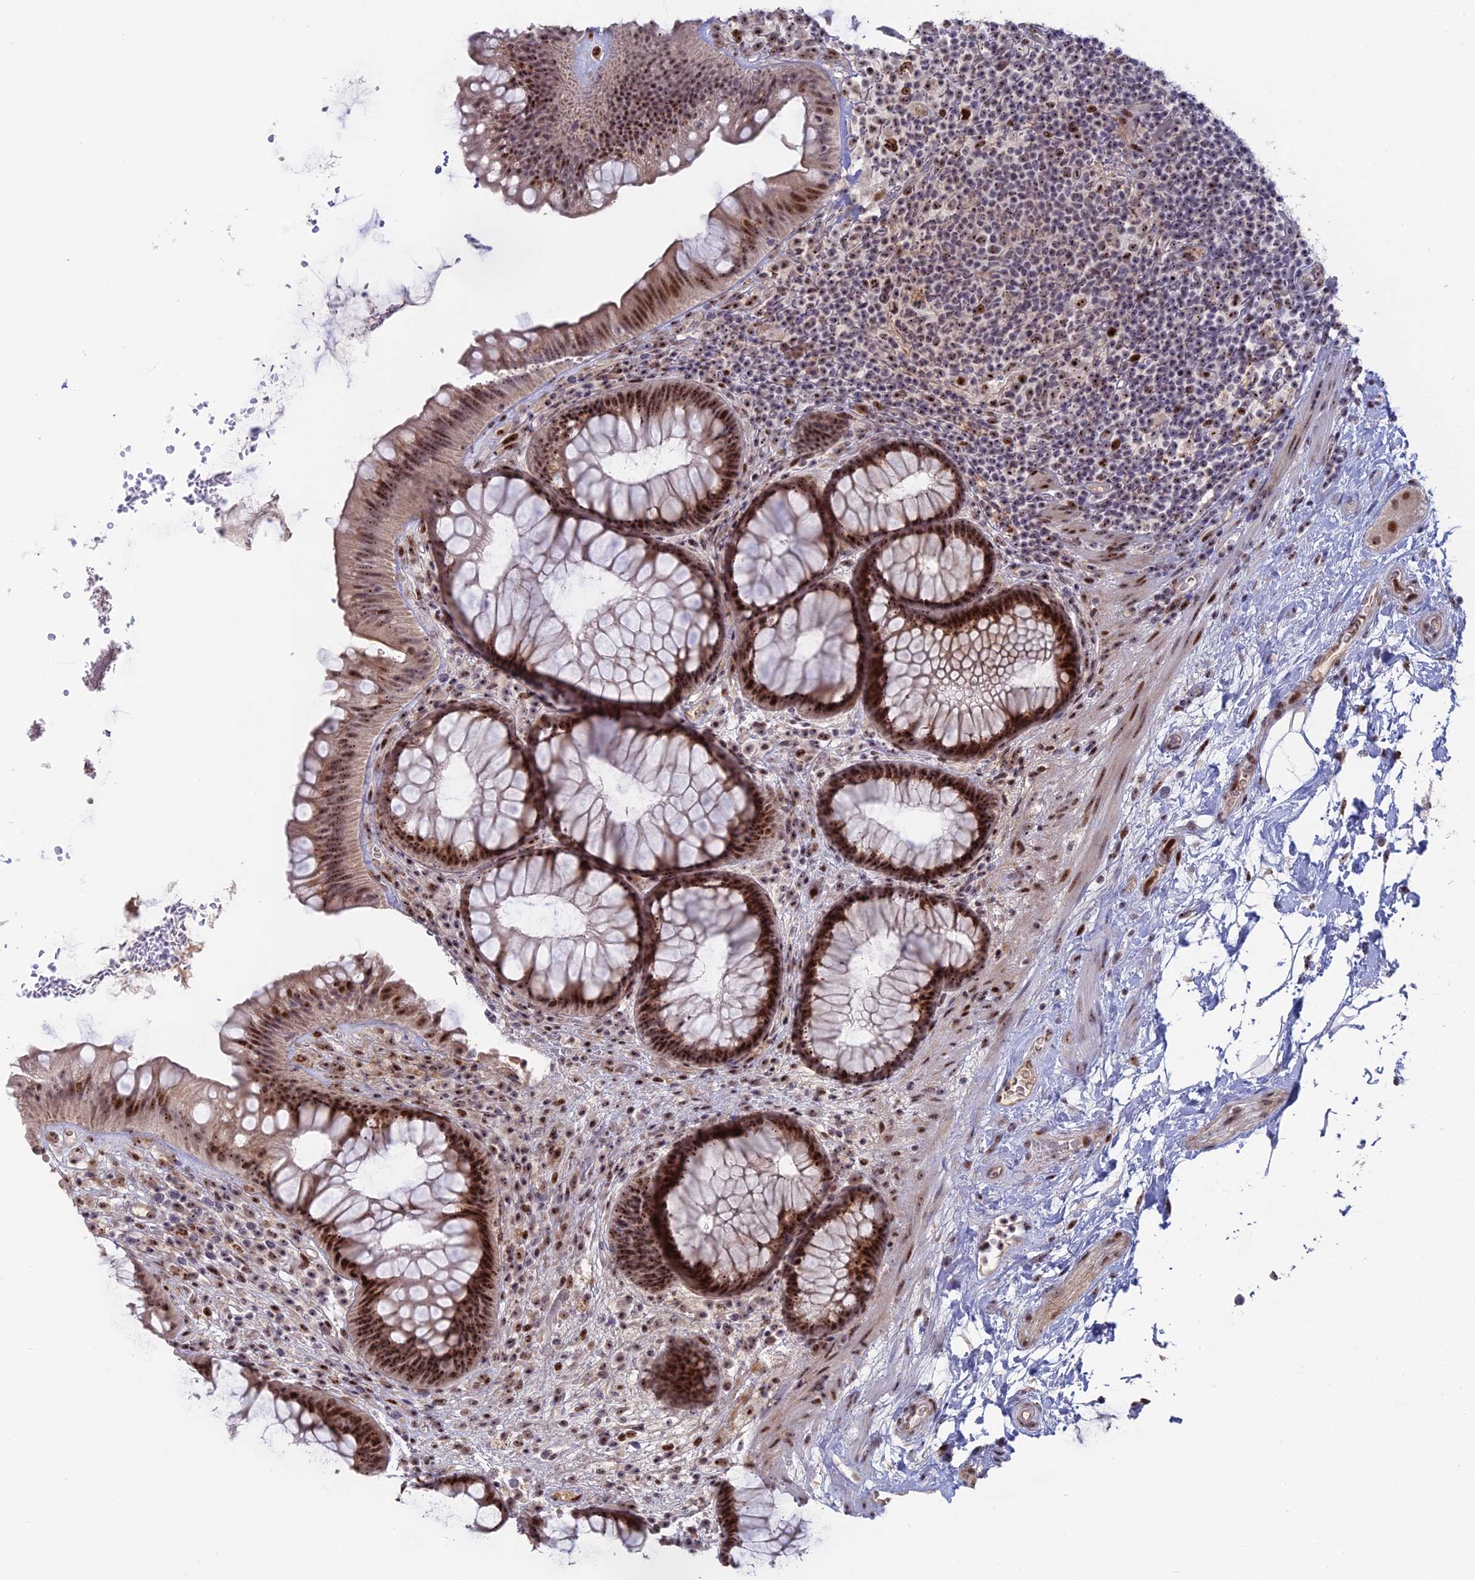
{"staining": {"intensity": "strong", "quantity": ">75%", "location": "nuclear"}, "tissue": "rectum", "cell_type": "Glandular cells", "image_type": "normal", "snomed": [{"axis": "morphology", "description": "Normal tissue, NOS"}, {"axis": "topography", "description": "Rectum"}], "caption": "Immunohistochemical staining of unremarkable human rectum reveals strong nuclear protein staining in about >75% of glandular cells. Using DAB (3,3'-diaminobenzidine) (brown) and hematoxylin (blue) stains, captured at high magnification using brightfield microscopy.", "gene": "FAM131A", "patient": {"sex": "male", "age": 51}}